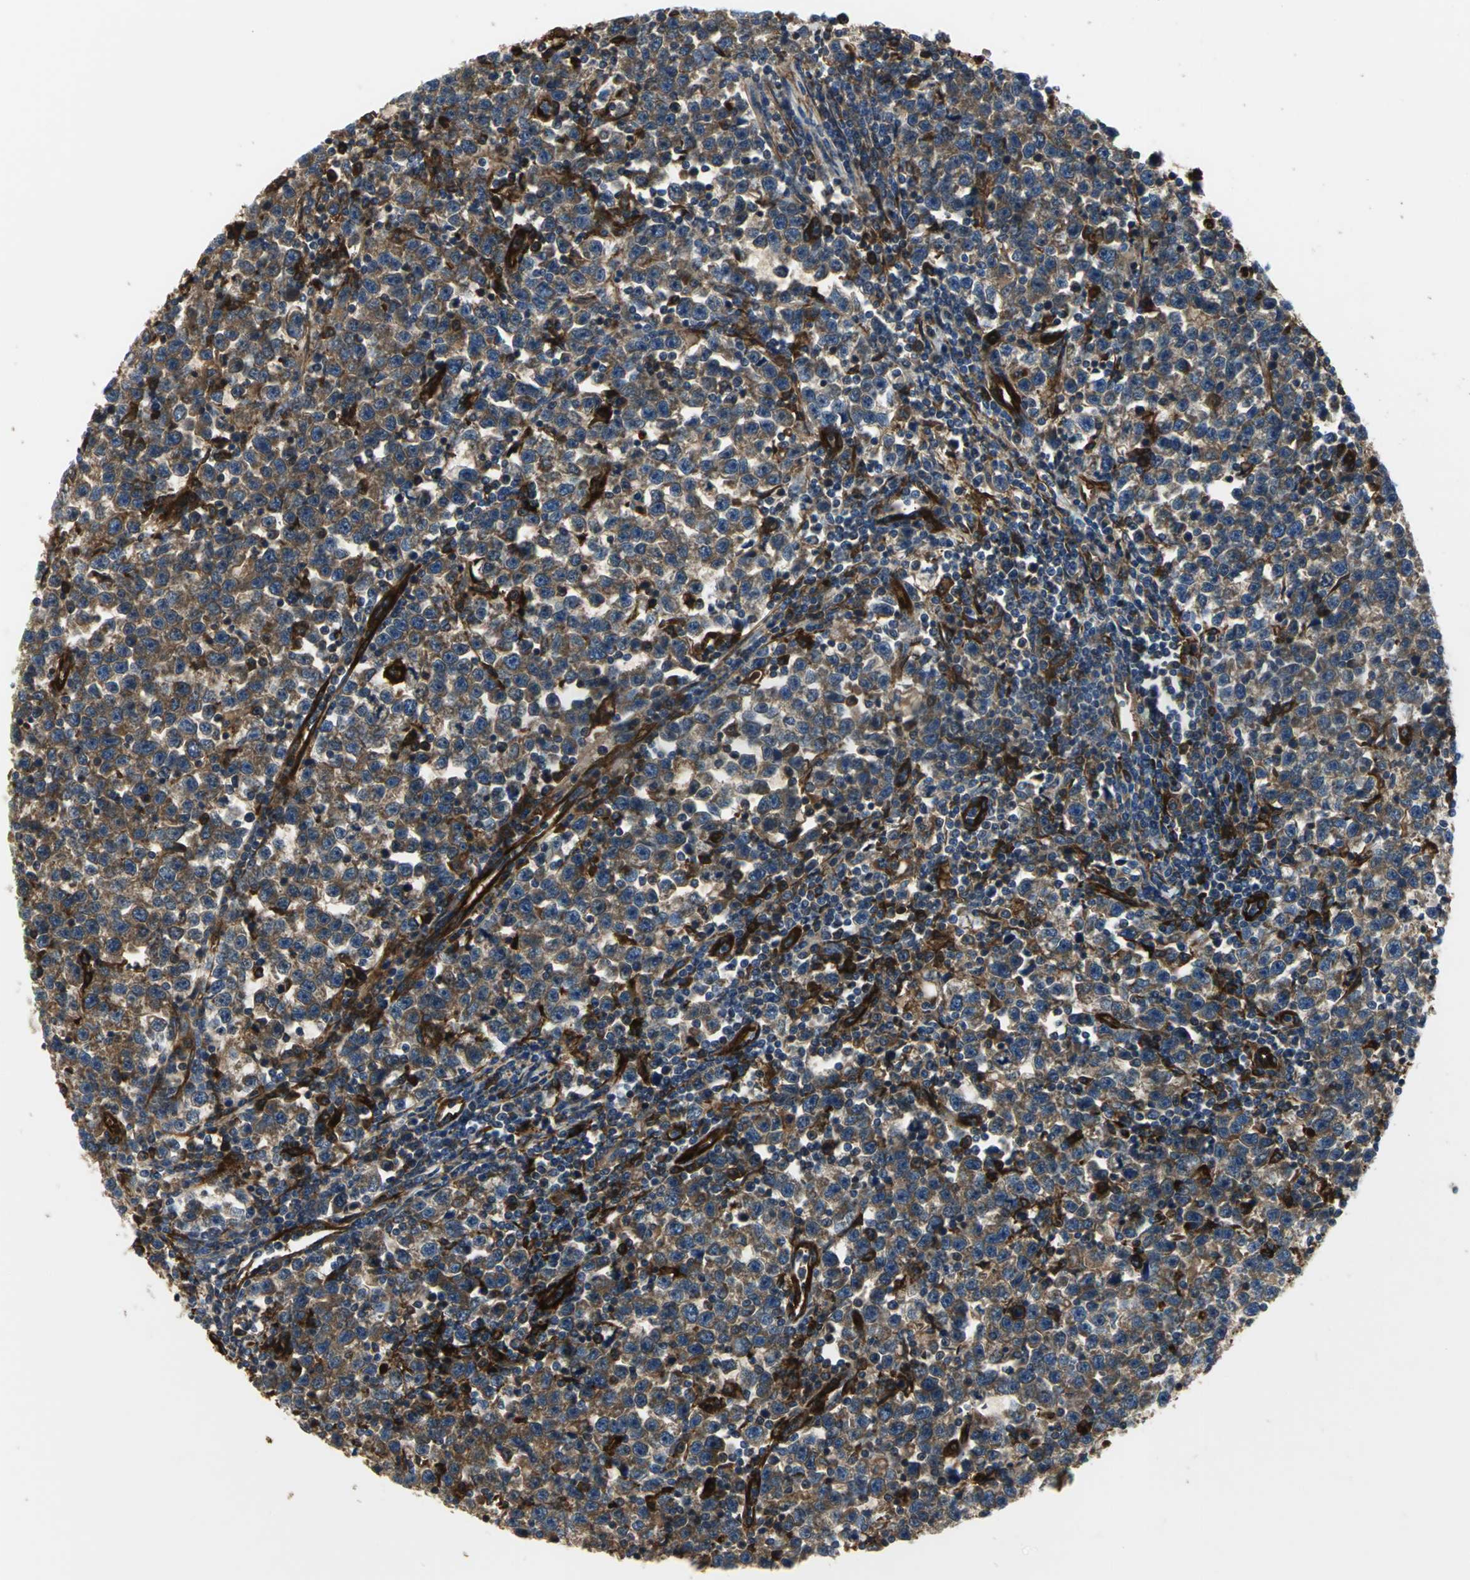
{"staining": {"intensity": "strong", "quantity": ">75%", "location": "cytoplasmic/membranous"}, "tissue": "testis cancer", "cell_type": "Tumor cells", "image_type": "cancer", "snomed": [{"axis": "morphology", "description": "Seminoma, NOS"}, {"axis": "topography", "description": "Testis"}], "caption": "Tumor cells demonstrate strong cytoplasmic/membranous positivity in about >75% of cells in testis cancer (seminoma). The protein of interest is shown in brown color, while the nuclei are stained blue.", "gene": "CHRNB1", "patient": {"sex": "male", "age": 43}}